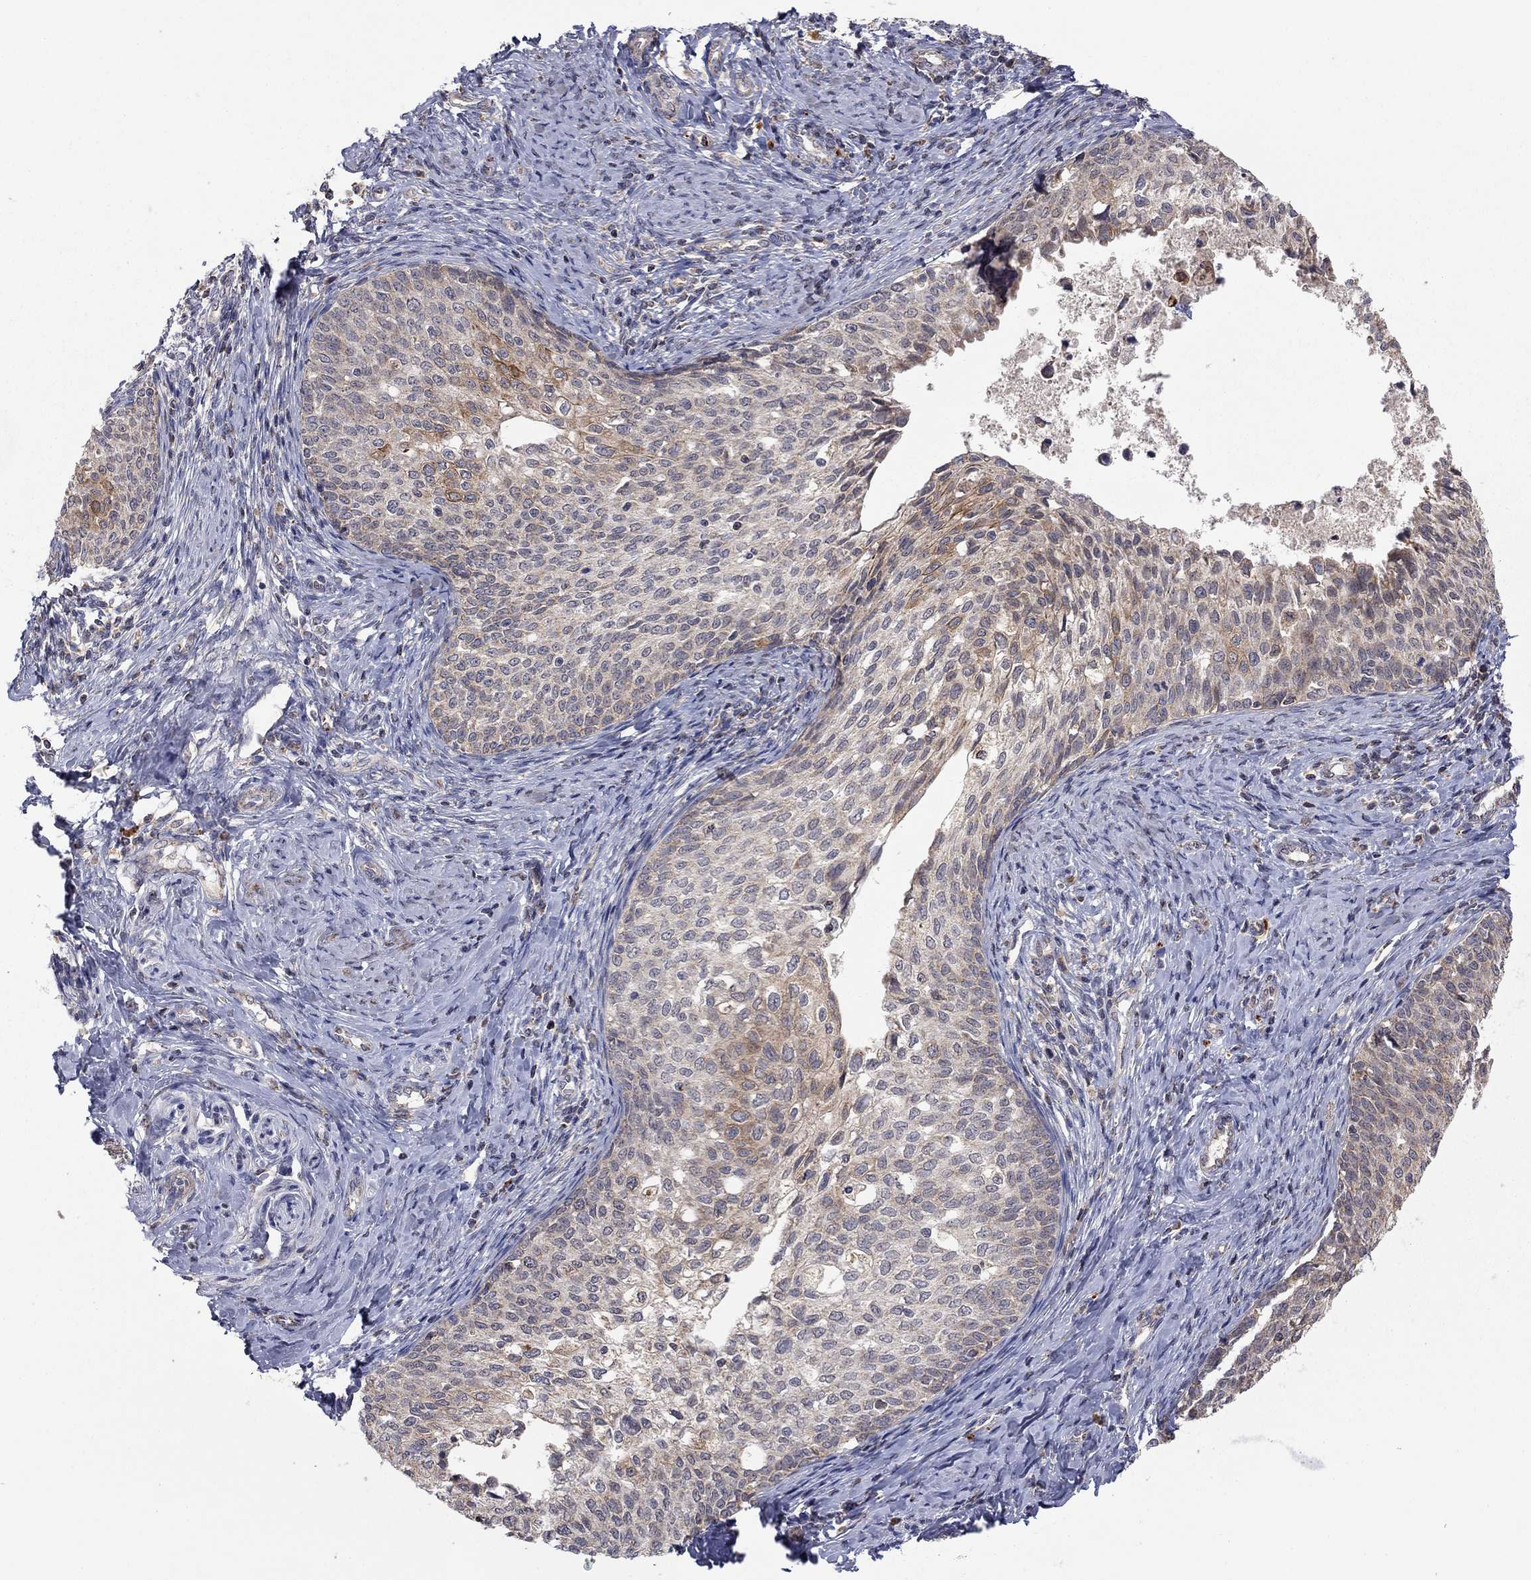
{"staining": {"intensity": "moderate", "quantity": "<25%", "location": "cytoplasmic/membranous"}, "tissue": "cervical cancer", "cell_type": "Tumor cells", "image_type": "cancer", "snomed": [{"axis": "morphology", "description": "Squamous cell carcinoma, NOS"}, {"axis": "topography", "description": "Cervix"}], "caption": "The immunohistochemical stain labels moderate cytoplasmic/membranous expression in tumor cells of cervical squamous cell carcinoma tissue.", "gene": "IDS", "patient": {"sex": "female", "age": 51}}